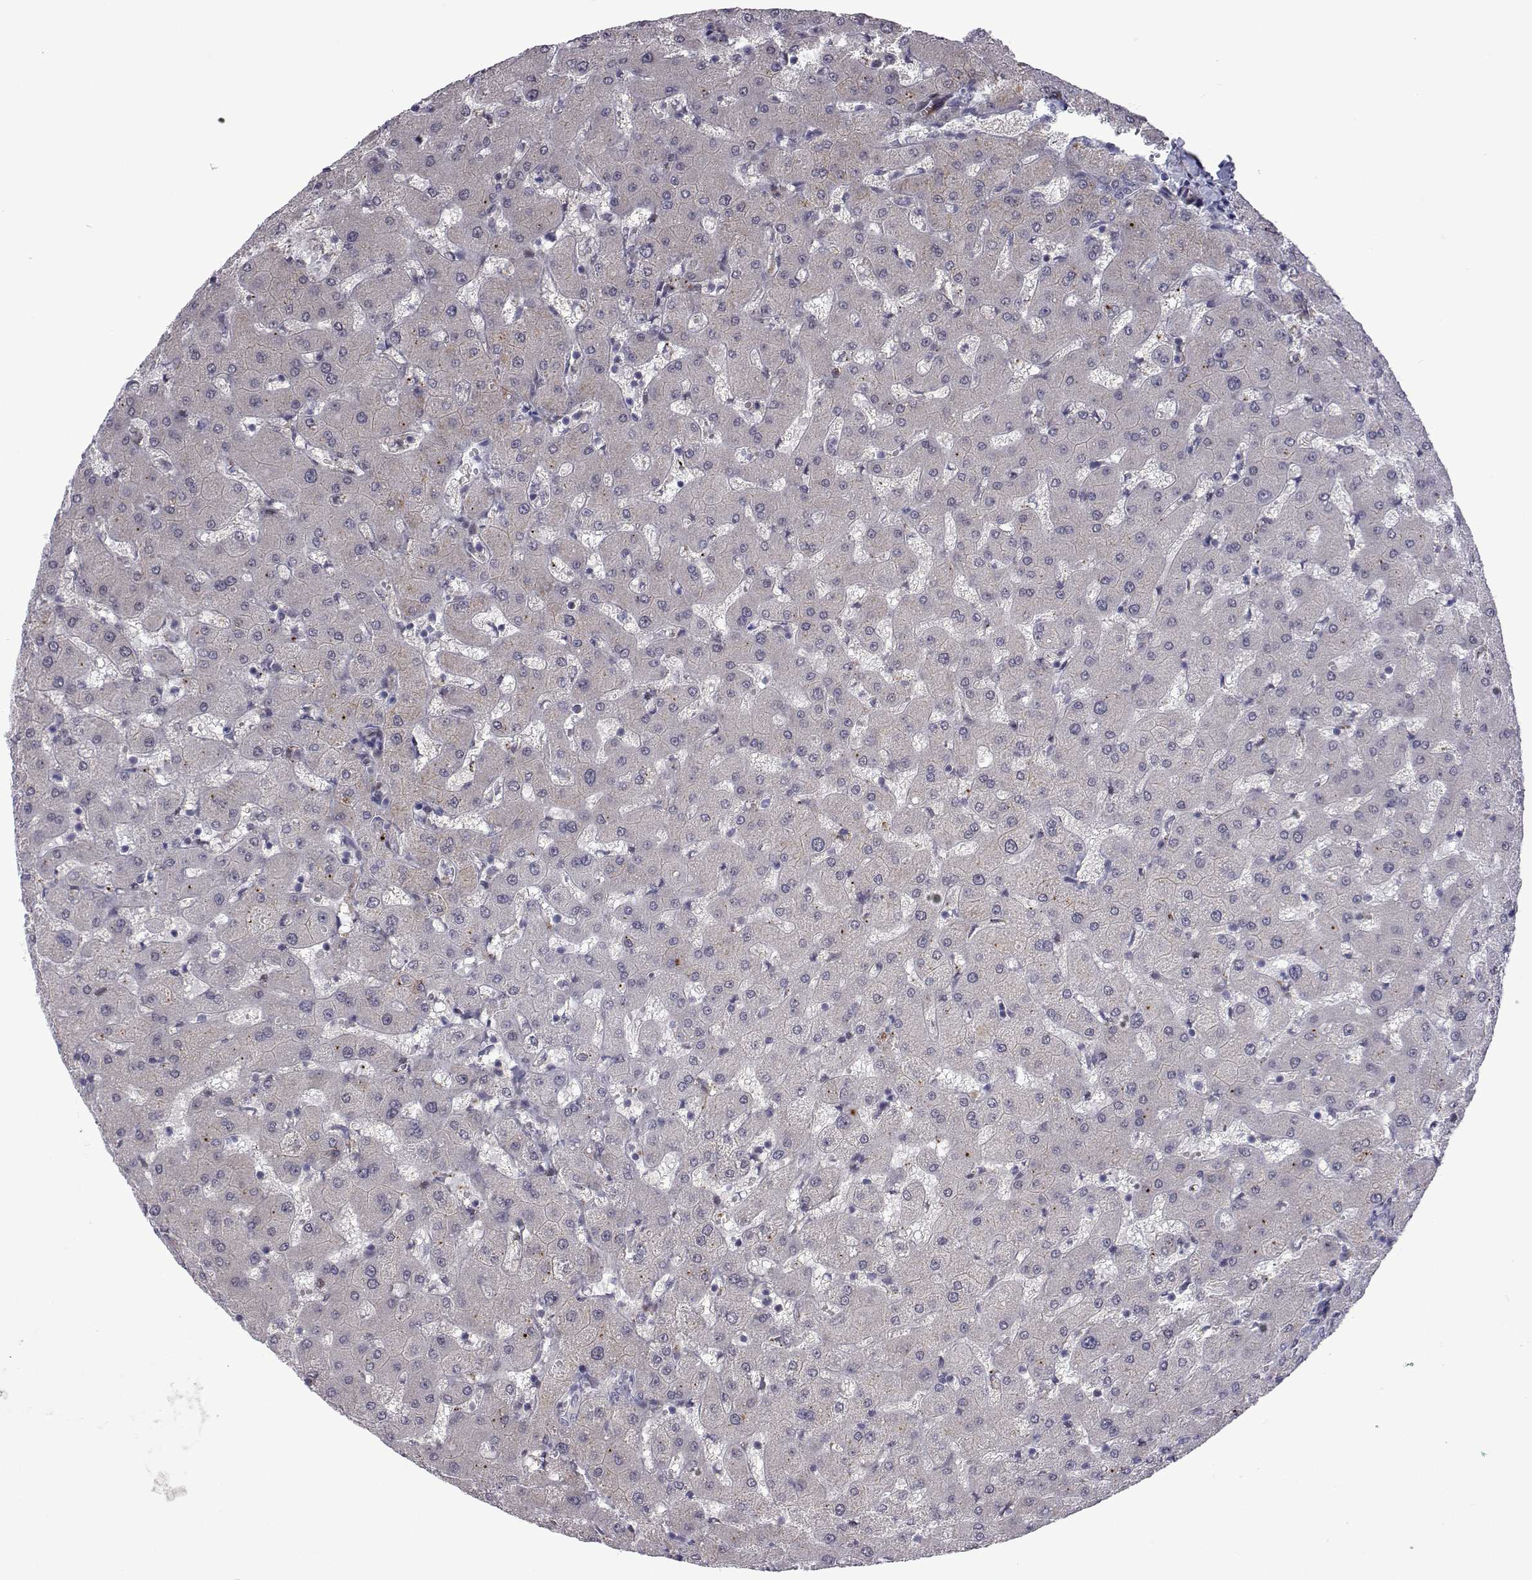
{"staining": {"intensity": "negative", "quantity": "none", "location": "none"}, "tissue": "liver", "cell_type": "Cholangiocytes", "image_type": "normal", "snomed": [{"axis": "morphology", "description": "Normal tissue, NOS"}, {"axis": "topography", "description": "Liver"}], "caption": "IHC of unremarkable human liver displays no positivity in cholangiocytes.", "gene": "EFCAB3", "patient": {"sex": "female", "age": 63}}